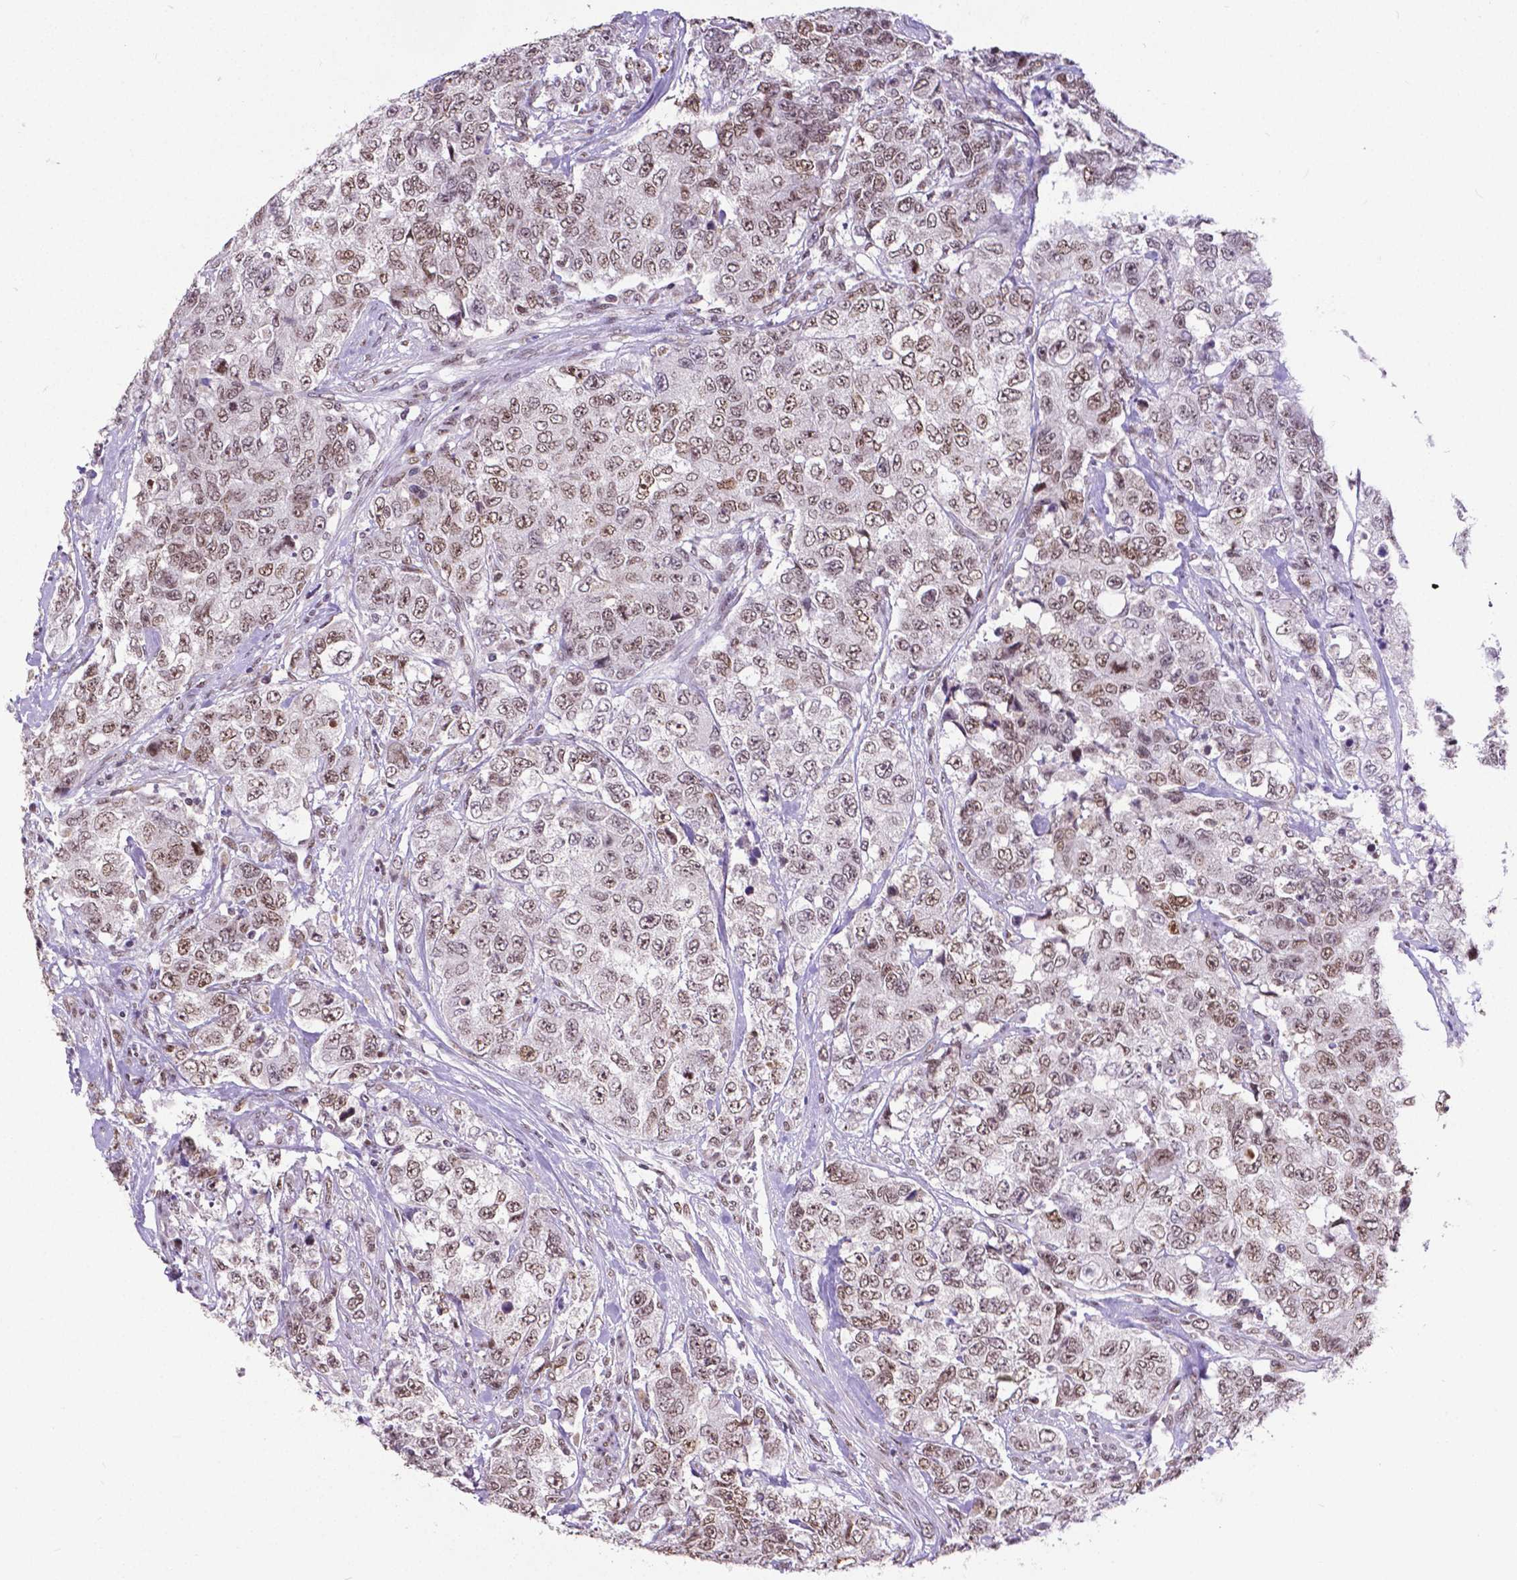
{"staining": {"intensity": "moderate", "quantity": ">75%", "location": "nuclear"}, "tissue": "urothelial cancer", "cell_type": "Tumor cells", "image_type": "cancer", "snomed": [{"axis": "morphology", "description": "Urothelial carcinoma, High grade"}, {"axis": "topography", "description": "Urinary bladder"}], "caption": "Urothelial cancer tissue demonstrates moderate nuclear staining in approximately >75% of tumor cells, visualized by immunohistochemistry.", "gene": "ATRX", "patient": {"sex": "female", "age": 78}}